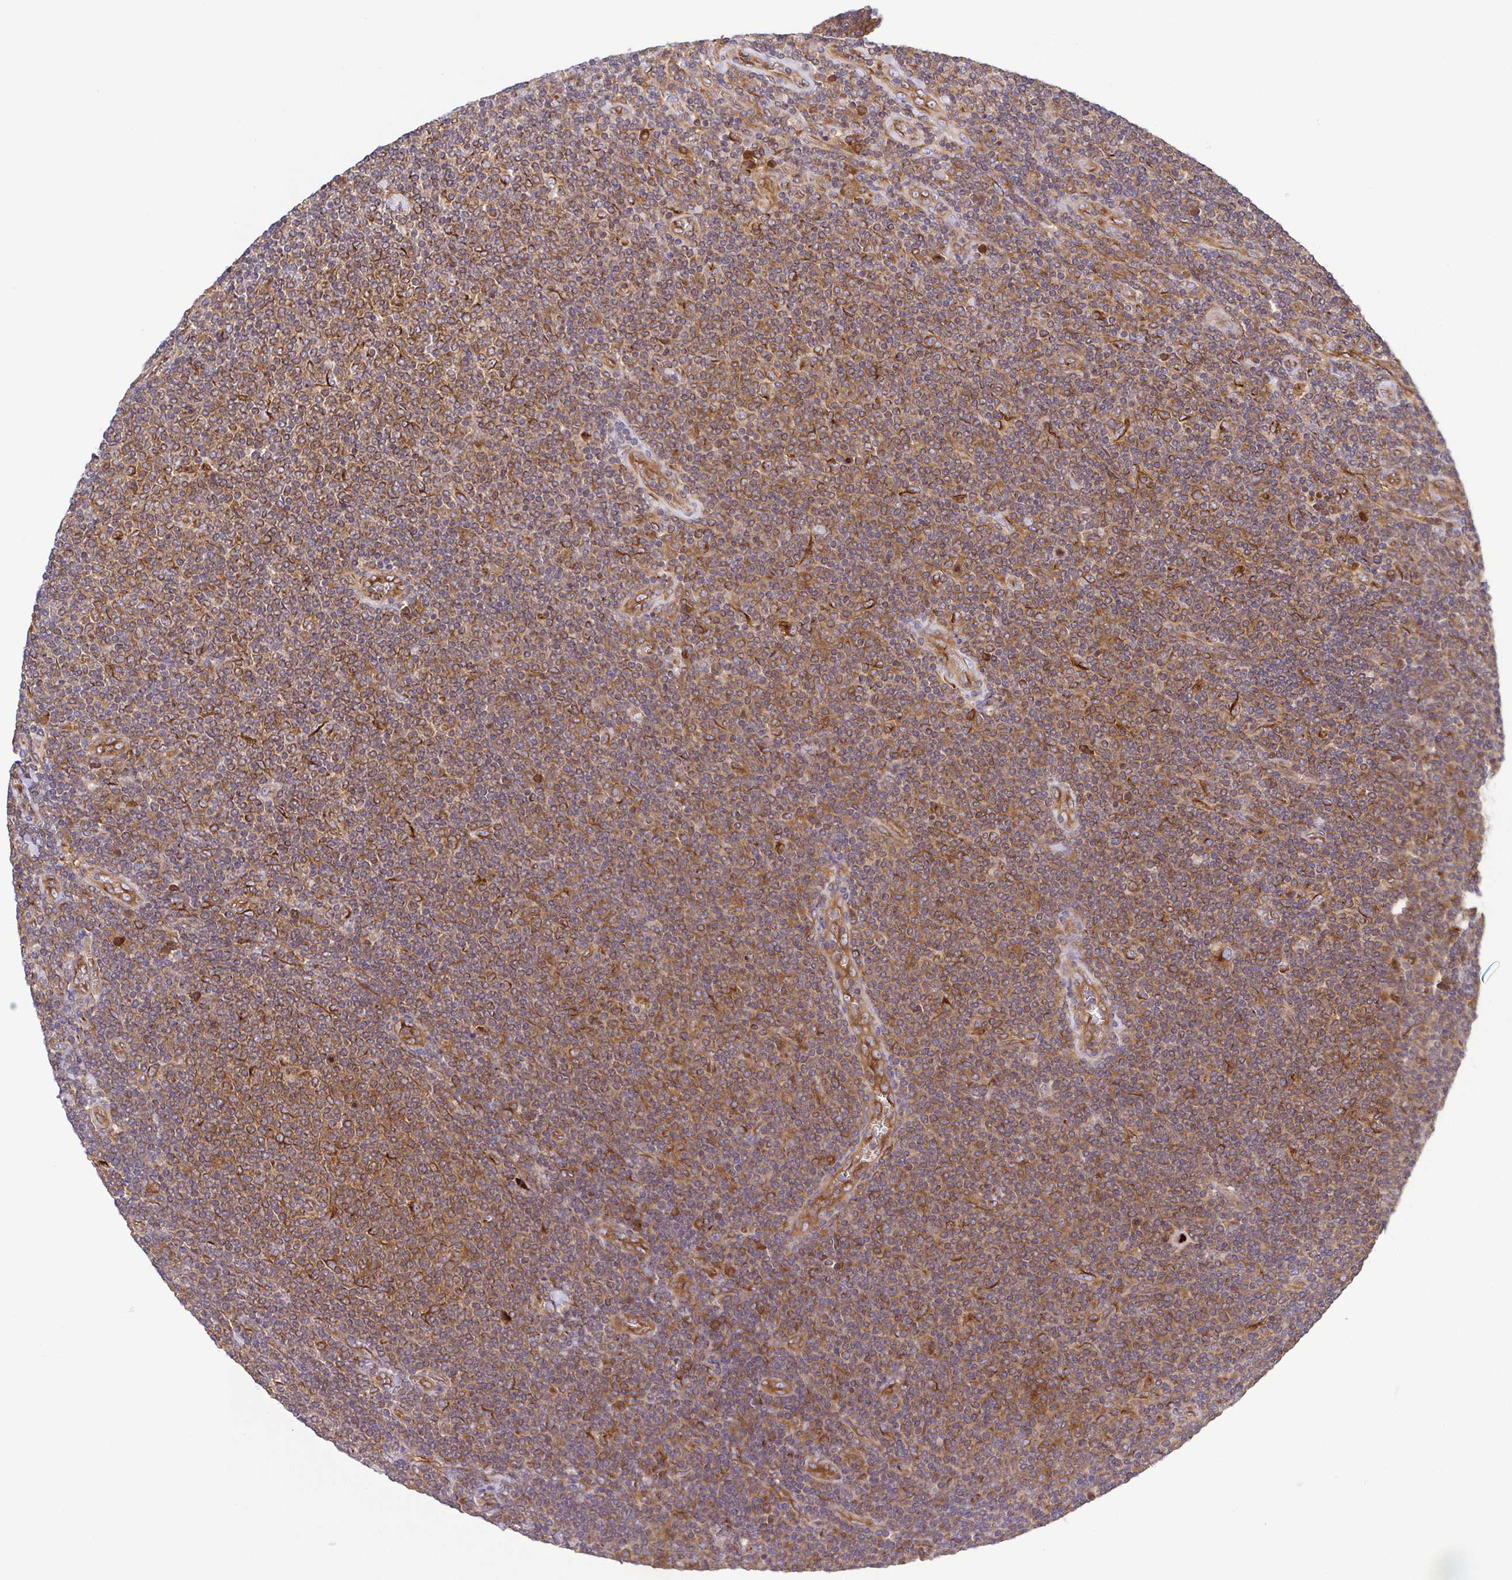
{"staining": {"intensity": "moderate", "quantity": "25%-75%", "location": "cytoplasmic/membranous"}, "tissue": "lymphoma", "cell_type": "Tumor cells", "image_type": "cancer", "snomed": [{"axis": "morphology", "description": "Malignant lymphoma, non-Hodgkin's type, Low grade"}, {"axis": "topography", "description": "Lymph node"}], "caption": "This is a photomicrograph of immunohistochemistry (IHC) staining of low-grade malignant lymphoma, non-Hodgkin's type, which shows moderate staining in the cytoplasmic/membranous of tumor cells.", "gene": "KIF5B", "patient": {"sex": "male", "age": 52}}